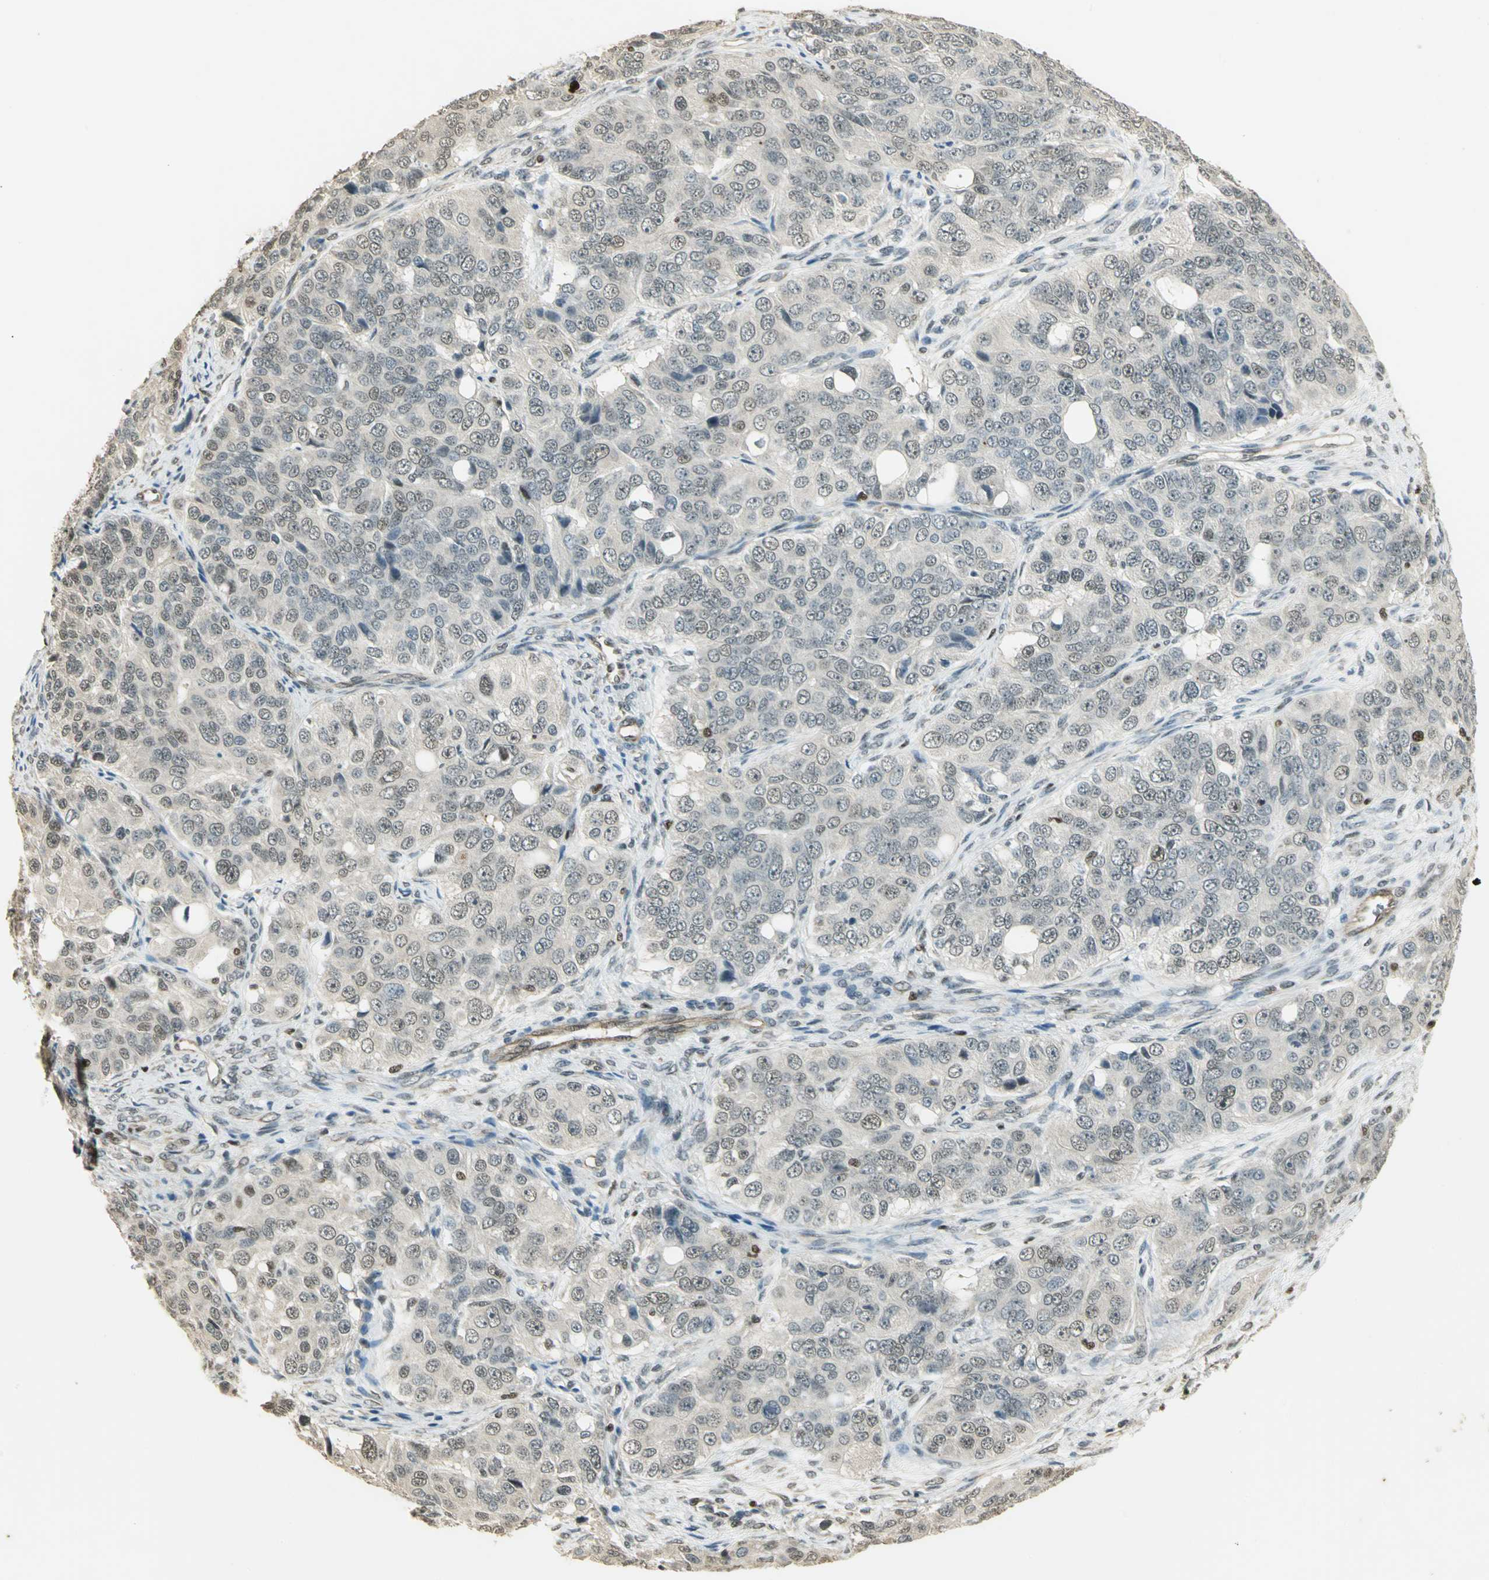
{"staining": {"intensity": "moderate", "quantity": "<25%", "location": "nuclear"}, "tissue": "ovarian cancer", "cell_type": "Tumor cells", "image_type": "cancer", "snomed": [{"axis": "morphology", "description": "Carcinoma, endometroid"}, {"axis": "topography", "description": "Ovary"}], "caption": "Moderate nuclear protein staining is appreciated in approximately <25% of tumor cells in endometroid carcinoma (ovarian).", "gene": "ELF1", "patient": {"sex": "female", "age": 51}}